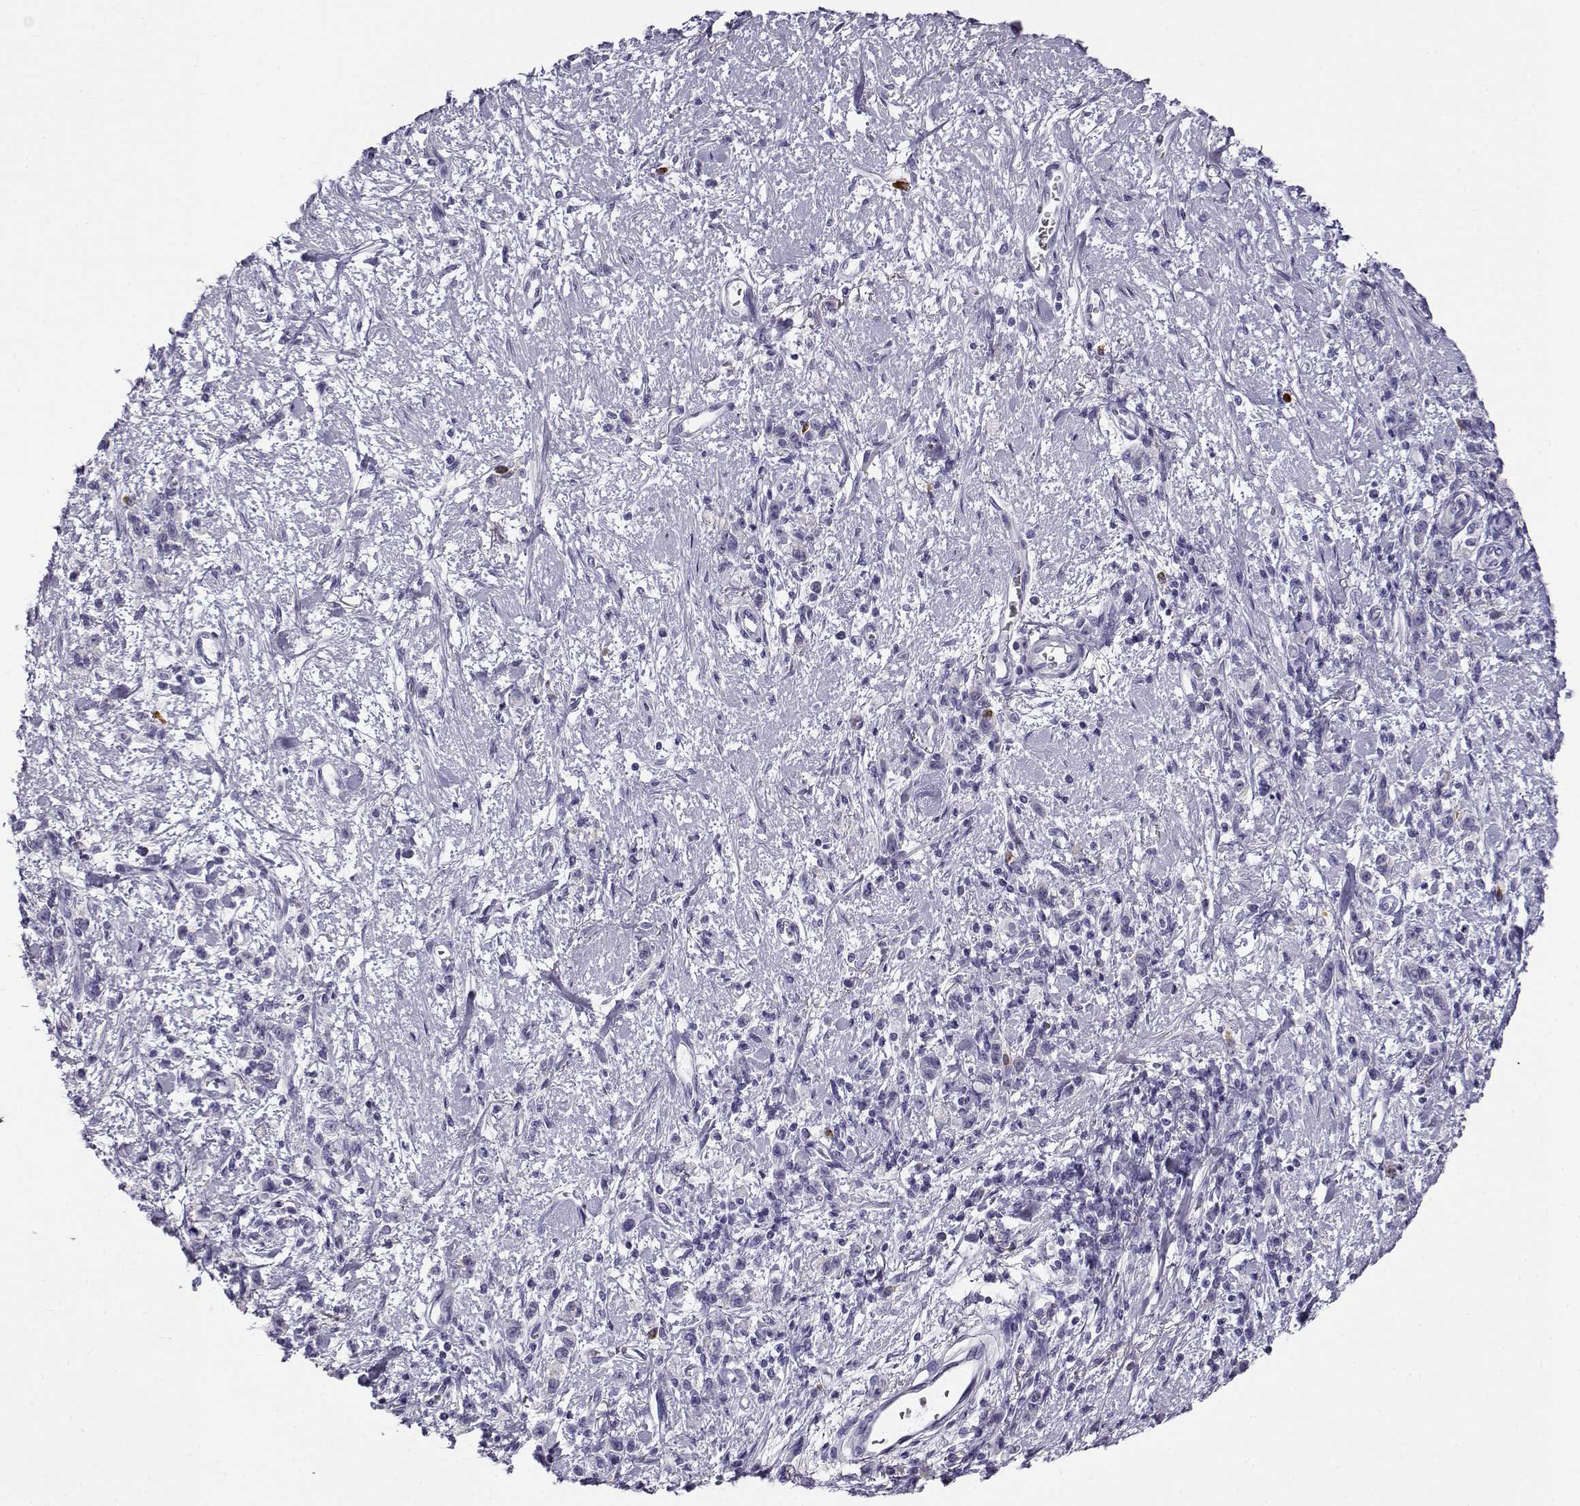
{"staining": {"intensity": "negative", "quantity": "none", "location": "none"}, "tissue": "stomach cancer", "cell_type": "Tumor cells", "image_type": "cancer", "snomed": [{"axis": "morphology", "description": "Adenocarcinoma, NOS"}, {"axis": "topography", "description": "Stomach"}], "caption": "Human stomach cancer stained for a protein using immunohistochemistry (IHC) displays no staining in tumor cells.", "gene": "CABS1", "patient": {"sex": "male", "age": 77}}